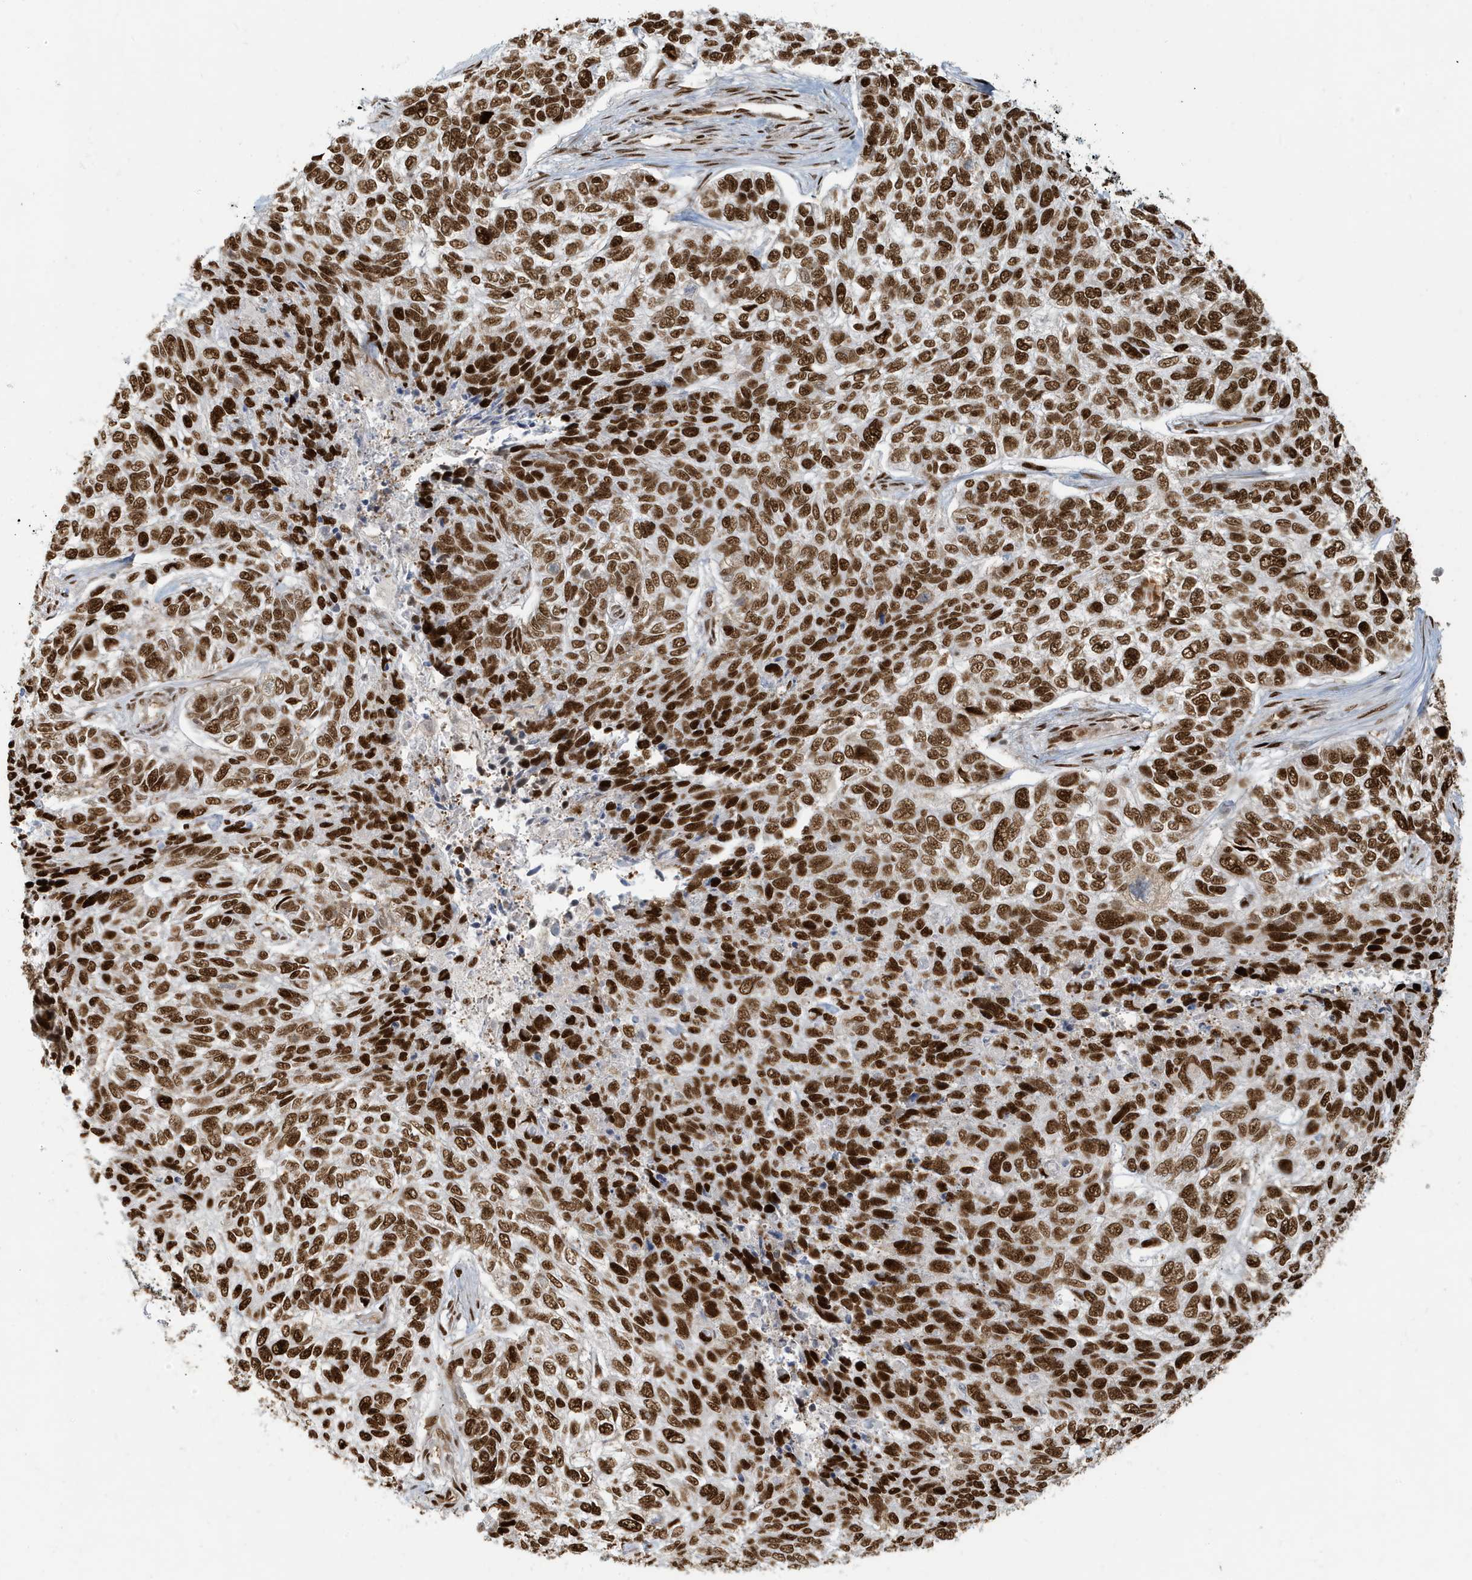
{"staining": {"intensity": "strong", "quantity": ">75%", "location": "nuclear"}, "tissue": "skin cancer", "cell_type": "Tumor cells", "image_type": "cancer", "snomed": [{"axis": "morphology", "description": "Basal cell carcinoma"}, {"axis": "topography", "description": "Skin"}], "caption": "Immunohistochemical staining of basal cell carcinoma (skin) reveals high levels of strong nuclear protein staining in approximately >75% of tumor cells. Ihc stains the protein of interest in brown and the nuclei are stained blue.", "gene": "CKS2", "patient": {"sex": "female", "age": 65}}